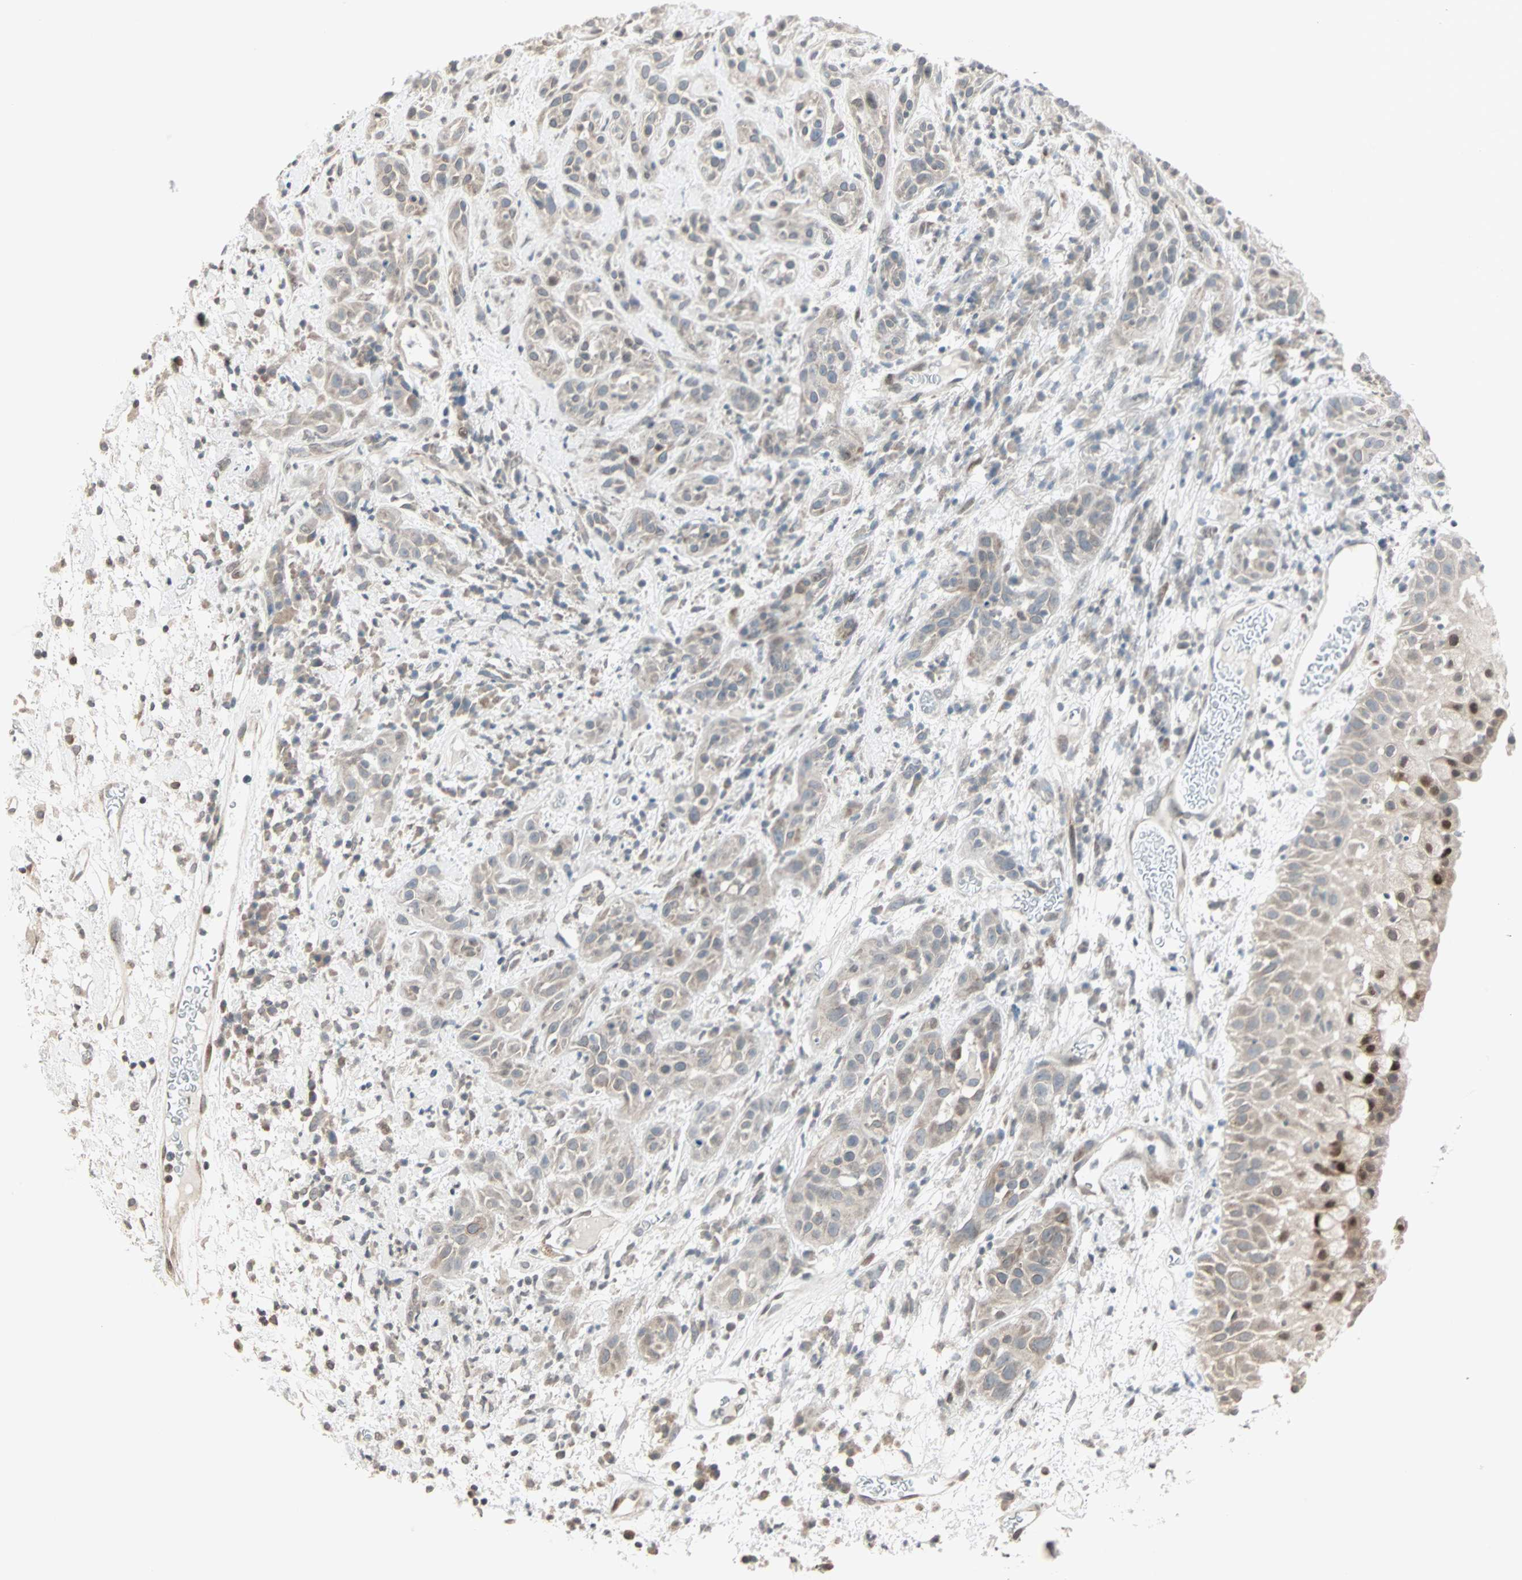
{"staining": {"intensity": "weak", "quantity": ">75%", "location": "cytoplasmic/membranous"}, "tissue": "head and neck cancer", "cell_type": "Tumor cells", "image_type": "cancer", "snomed": [{"axis": "morphology", "description": "Squamous cell carcinoma, NOS"}, {"axis": "topography", "description": "Head-Neck"}], "caption": "Brown immunohistochemical staining in head and neck cancer (squamous cell carcinoma) shows weak cytoplasmic/membranous staining in approximately >75% of tumor cells. (Brightfield microscopy of DAB IHC at high magnification).", "gene": "CBLC", "patient": {"sex": "male", "age": 62}}